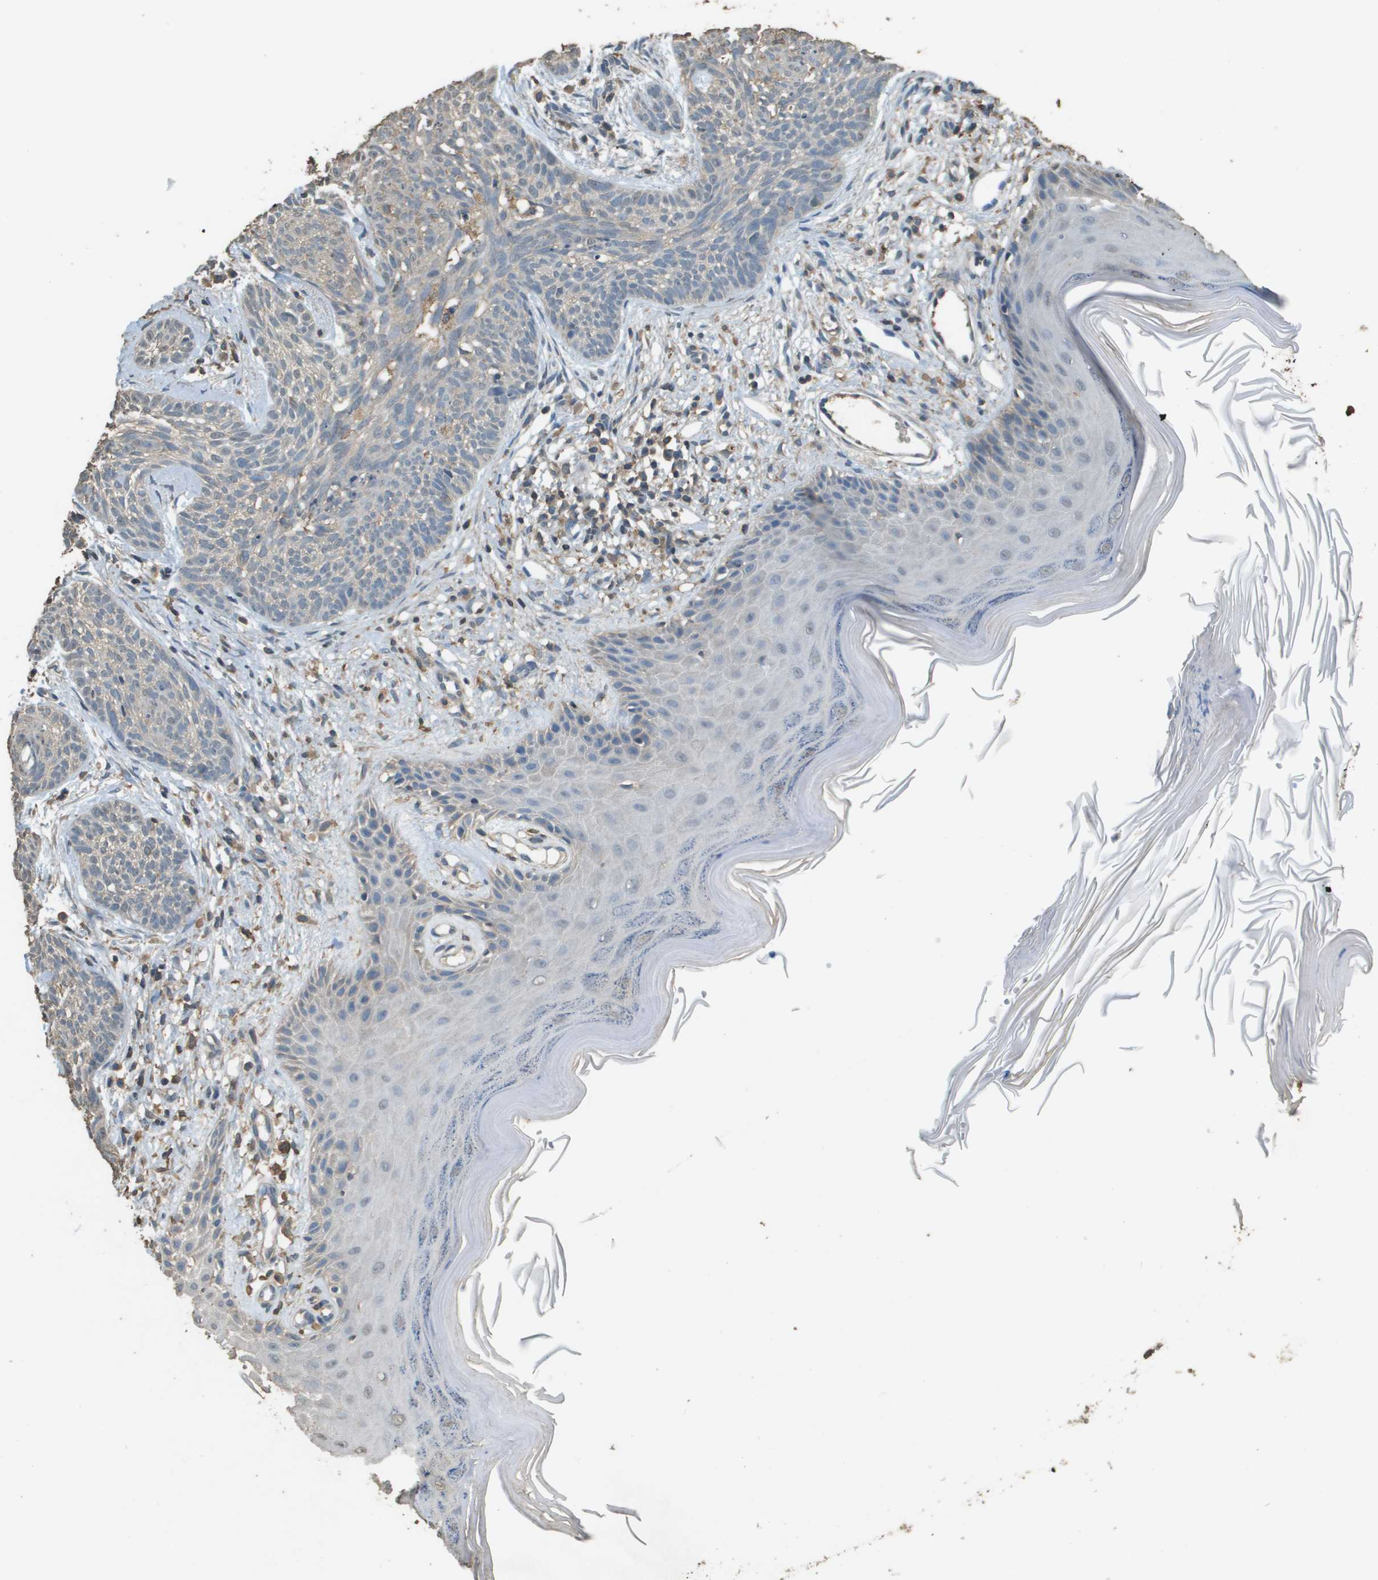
{"staining": {"intensity": "negative", "quantity": "none", "location": "none"}, "tissue": "skin cancer", "cell_type": "Tumor cells", "image_type": "cancer", "snomed": [{"axis": "morphology", "description": "Basal cell carcinoma"}, {"axis": "topography", "description": "Skin"}], "caption": "This is an immunohistochemistry photomicrograph of skin cancer. There is no expression in tumor cells.", "gene": "MS4A7", "patient": {"sex": "female", "age": 59}}